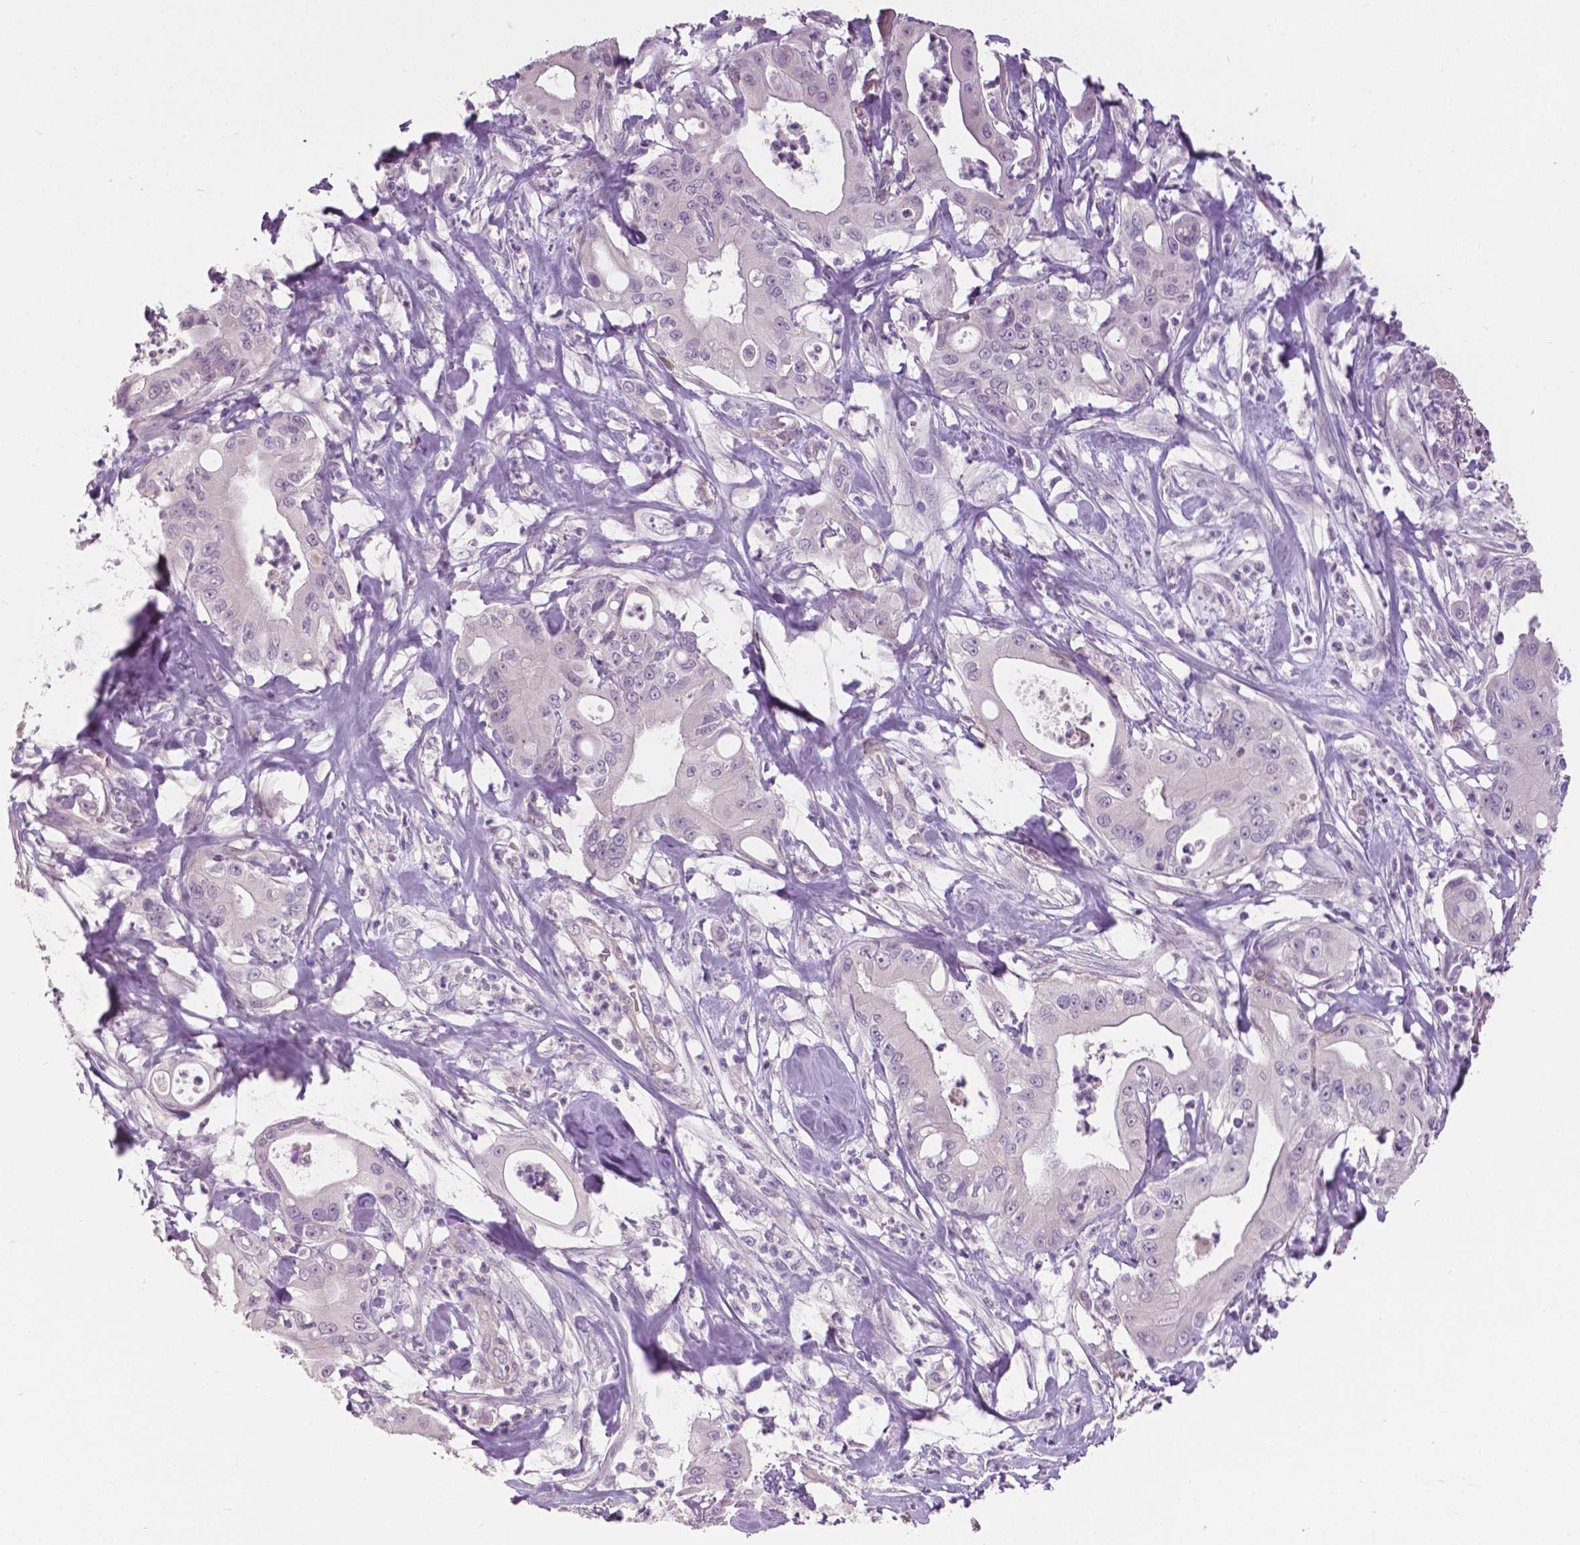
{"staining": {"intensity": "negative", "quantity": "none", "location": "none"}, "tissue": "pancreatic cancer", "cell_type": "Tumor cells", "image_type": "cancer", "snomed": [{"axis": "morphology", "description": "Adenocarcinoma, NOS"}, {"axis": "topography", "description": "Pancreas"}], "caption": "DAB (3,3'-diaminobenzidine) immunohistochemical staining of pancreatic cancer (adenocarcinoma) reveals no significant expression in tumor cells. (Stains: DAB (3,3'-diaminobenzidine) IHC with hematoxylin counter stain, Microscopy: brightfield microscopy at high magnification).", "gene": "FOXA1", "patient": {"sex": "male", "age": 71}}